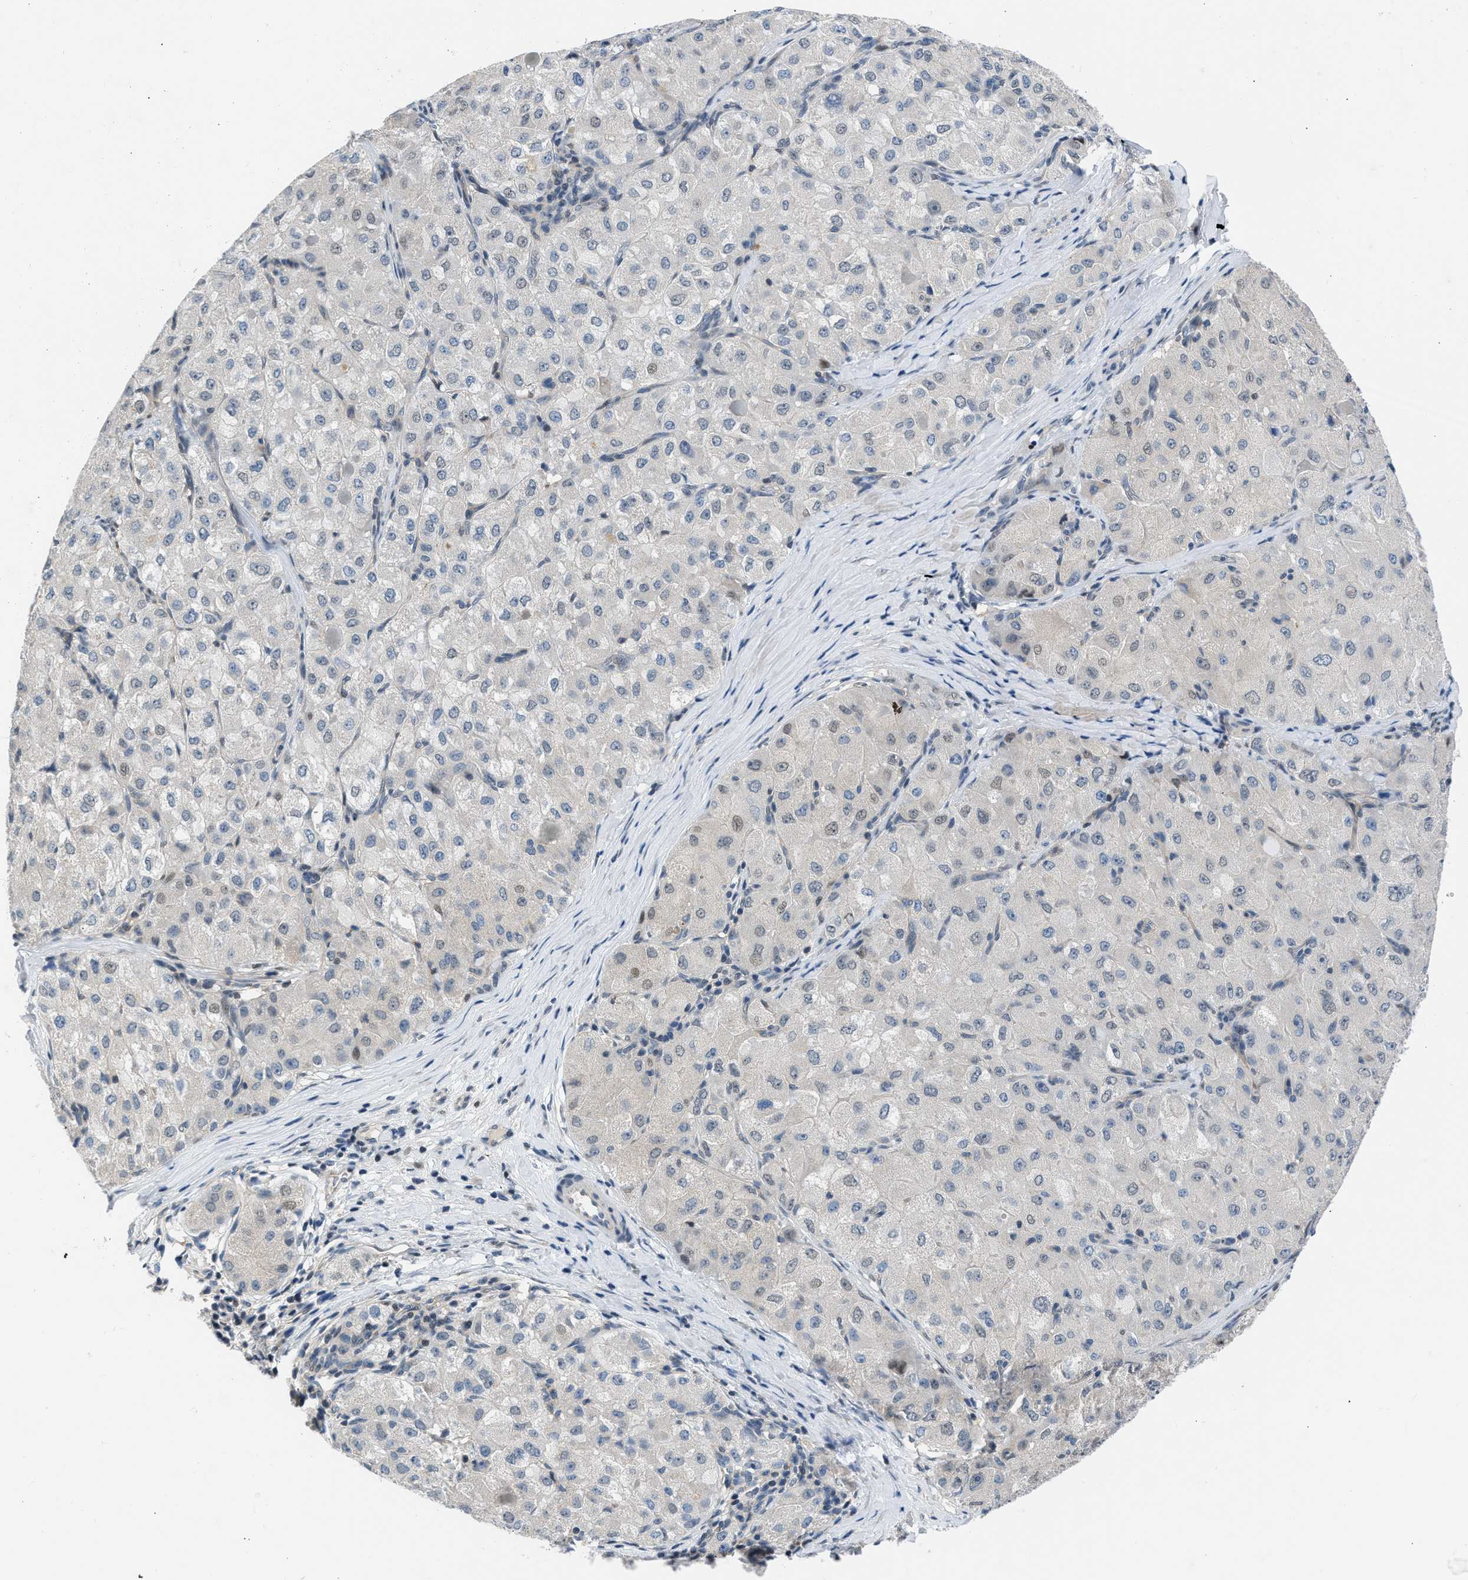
{"staining": {"intensity": "weak", "quantity": "<25%", "location": "nuclear"}, "tissue": "liver cancer", "cell_type": "Tumor cells", "image_type": "cancer", "snomed": [{"axis": "morphology", "description": "Carcinoma, Hepatocellular, NOS"}, {"axis": "topography", "description": "Liver"}], "caption": "Immunohistochemistry (IHC) of human liver hepatocellular carcinoma shows no staining in tumor cells. (Stains: DAB (3,3'-diaminobenzidine) IHC with hematoxylin counter stain, Microscopy: brightfield microscopy at high magnification).", "gene": "OLIG3", "patient": {"sex": "male", "age": 80}}